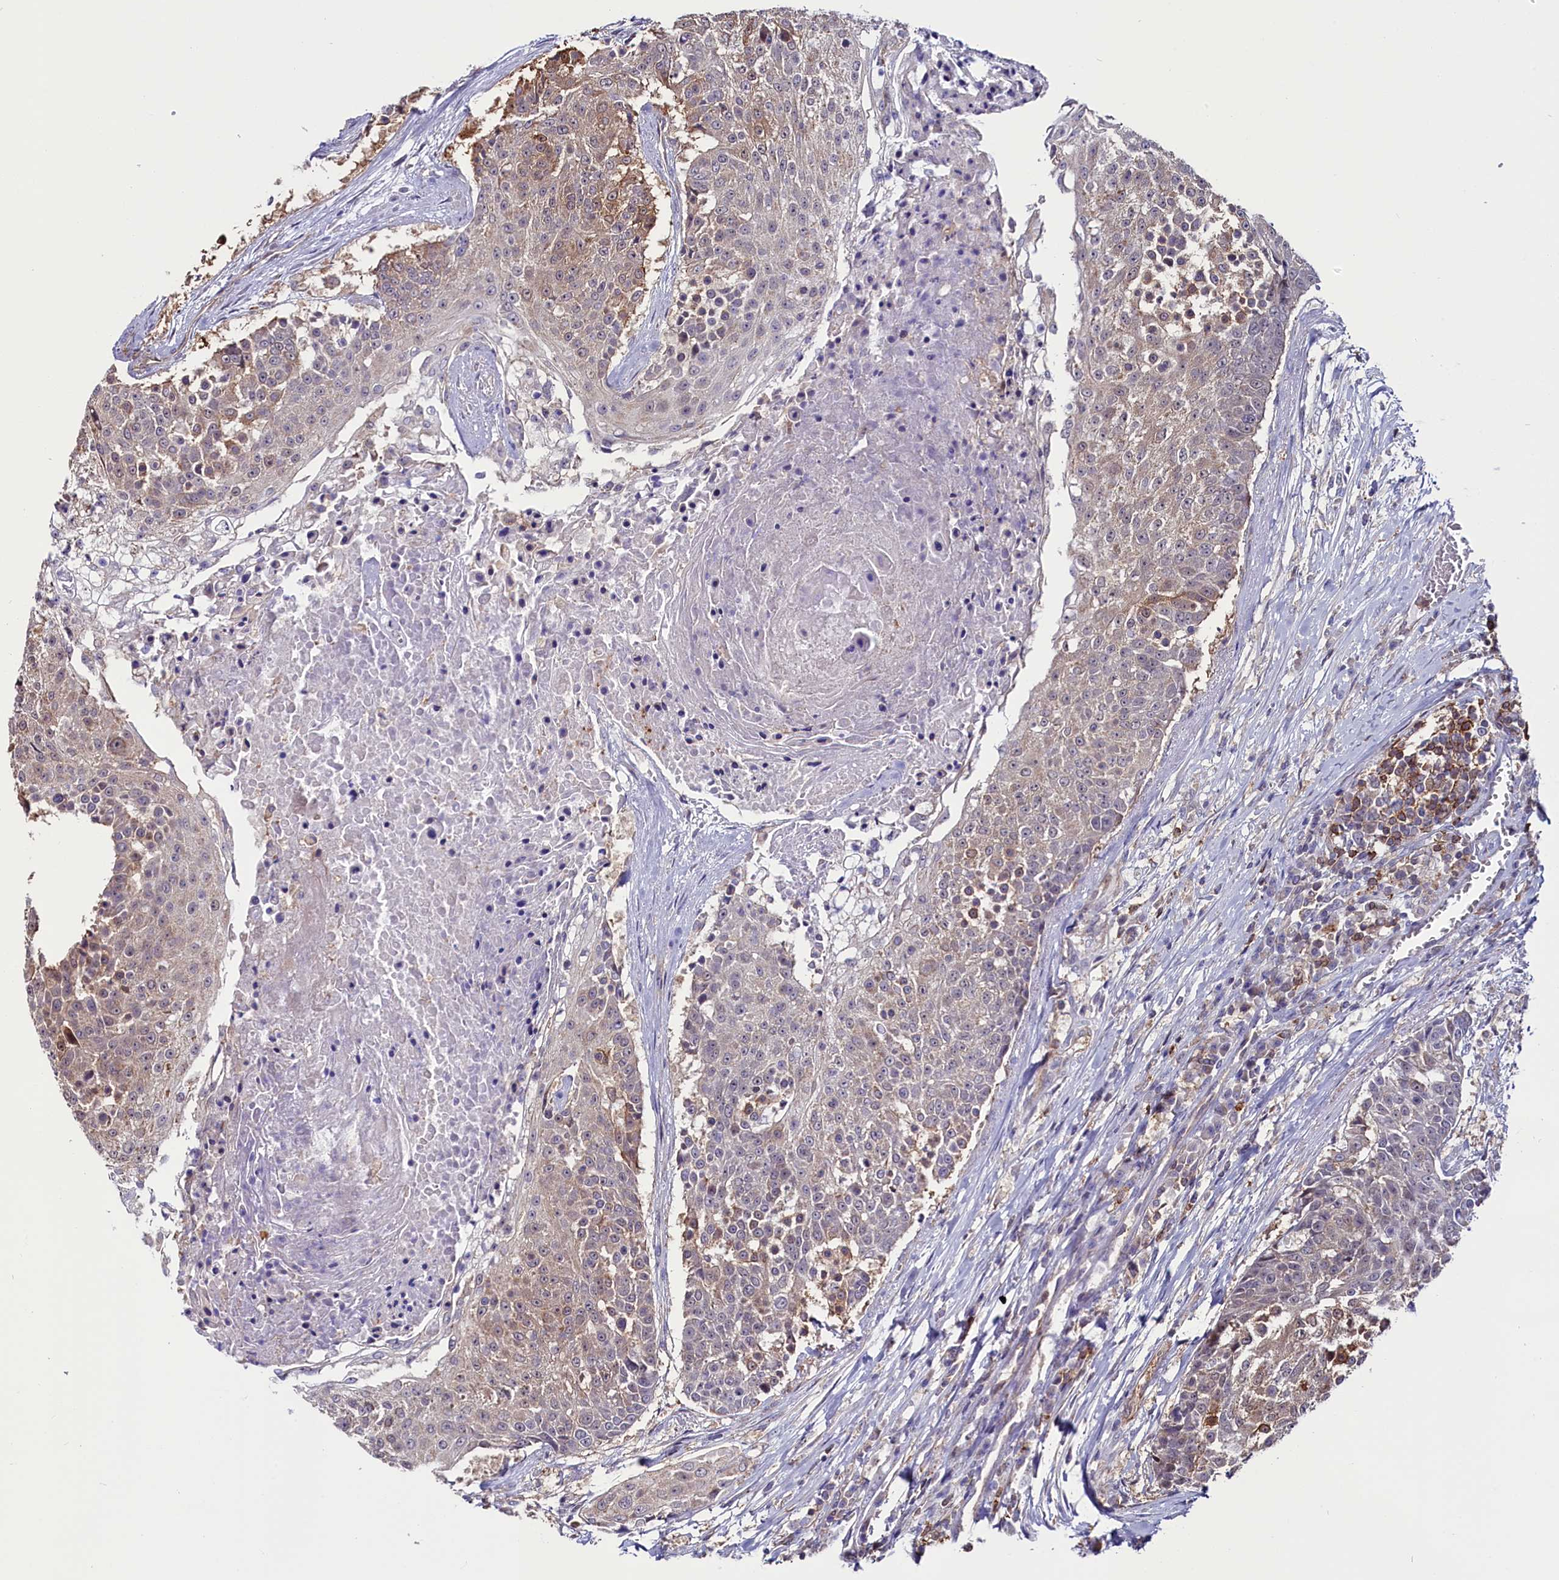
{"staining": {"intensity": "moderate", "quantity": "<25%", "location": "cytoplasmic/membranous"}, "tissue": "urothelial cancer", "cell_type": "Tumor cells", "image_type": "cancer", "snomed": [{"axis": "morphology", "description": "Urothelial carcinoma, High grade"}, {"axis": "topography", "description": "Urinary bladder"}], "caption": "Immunohistochemical staining of high-grade urothelial carcinoma shows moderate cytoplasmic/membranous protein expression in about <25% of tumor cells. Nuclei are stained in blue.", "gene": "CIAPIN1", "patient": {"sex": "female", "age": 63}}